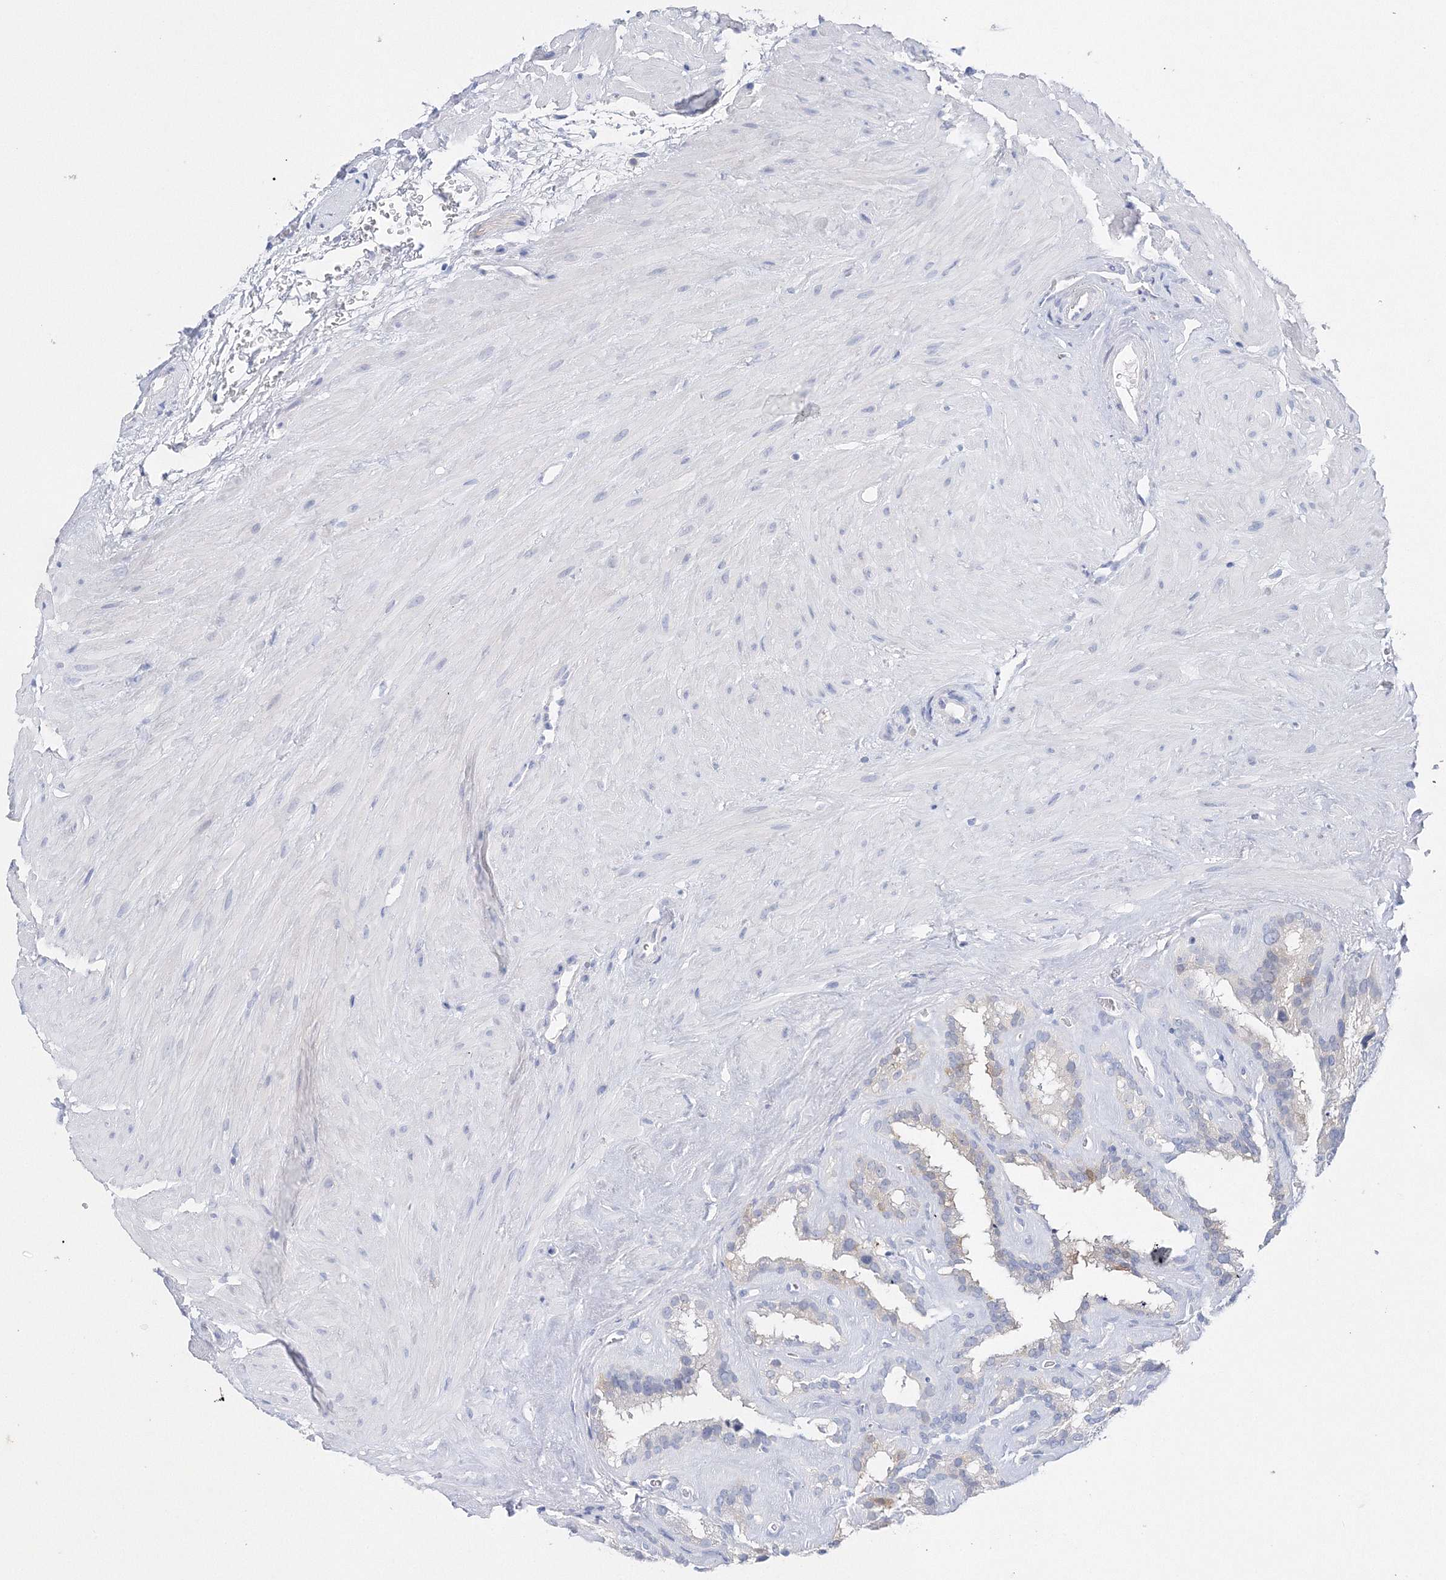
{"staining": {"intensity": "negative", "quantity": "none", "location": "none"}, "tissue": "seminal vesicle", "cell_type": "Glandular cells", "image_type": "normal", "snomed": [{"axis": "morphology", "description": "Normal tissue, NOS"}, {"axis": "topography", "description": "Prostate"}, {"axis": "topography", "description": "Seminal veicle"}], "caption": "This is a image of immunohistochemistry (IHC) staining of unremarkable seminal vesicle, which shows no expression in glandular cells. Nuclei are stained in blue.", "gene": "HMGCS1", "patient": {"sex": "male", "age": 59}}